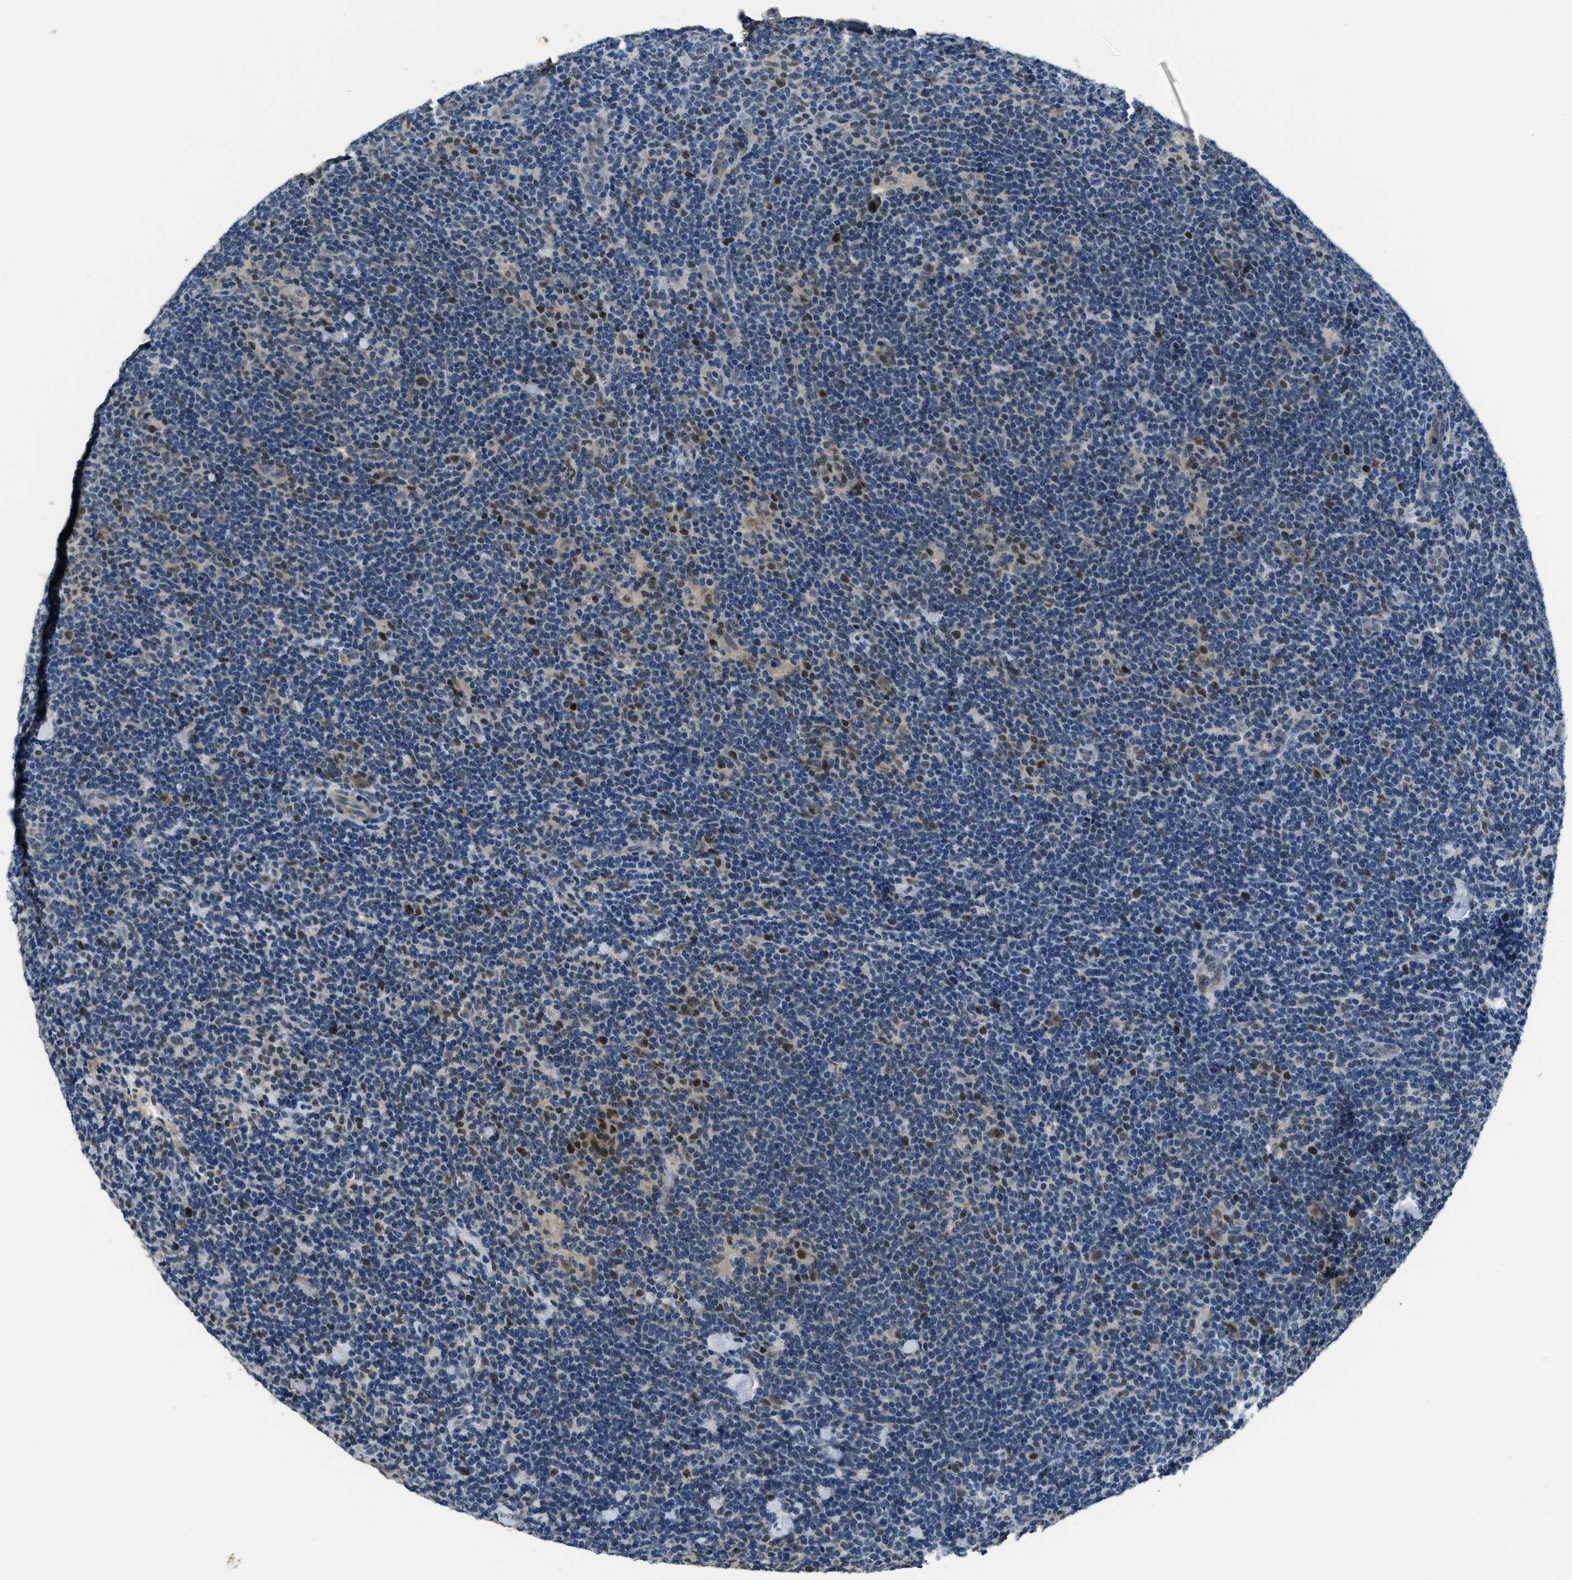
{"staining": {"intensity": "moderate", "quantity": "25%-75%", "location": "nuclear"}, "tissue": "lymphoma", "cell_type": "Tumor cells", "image_type": "cancer", "snomed": [{"axis": "morphology", "description": "Hodgkin's disease, NOS"}, {"axis": "topography", "description": "Lymph node"}], "caption": "This is an image of immunohistochemistry staining of lymphoma, which shows moderate positivity in the nuclear of tumor cells.", "gene": "DUSP19", "patient": {"sex": "female", "age": 57}}